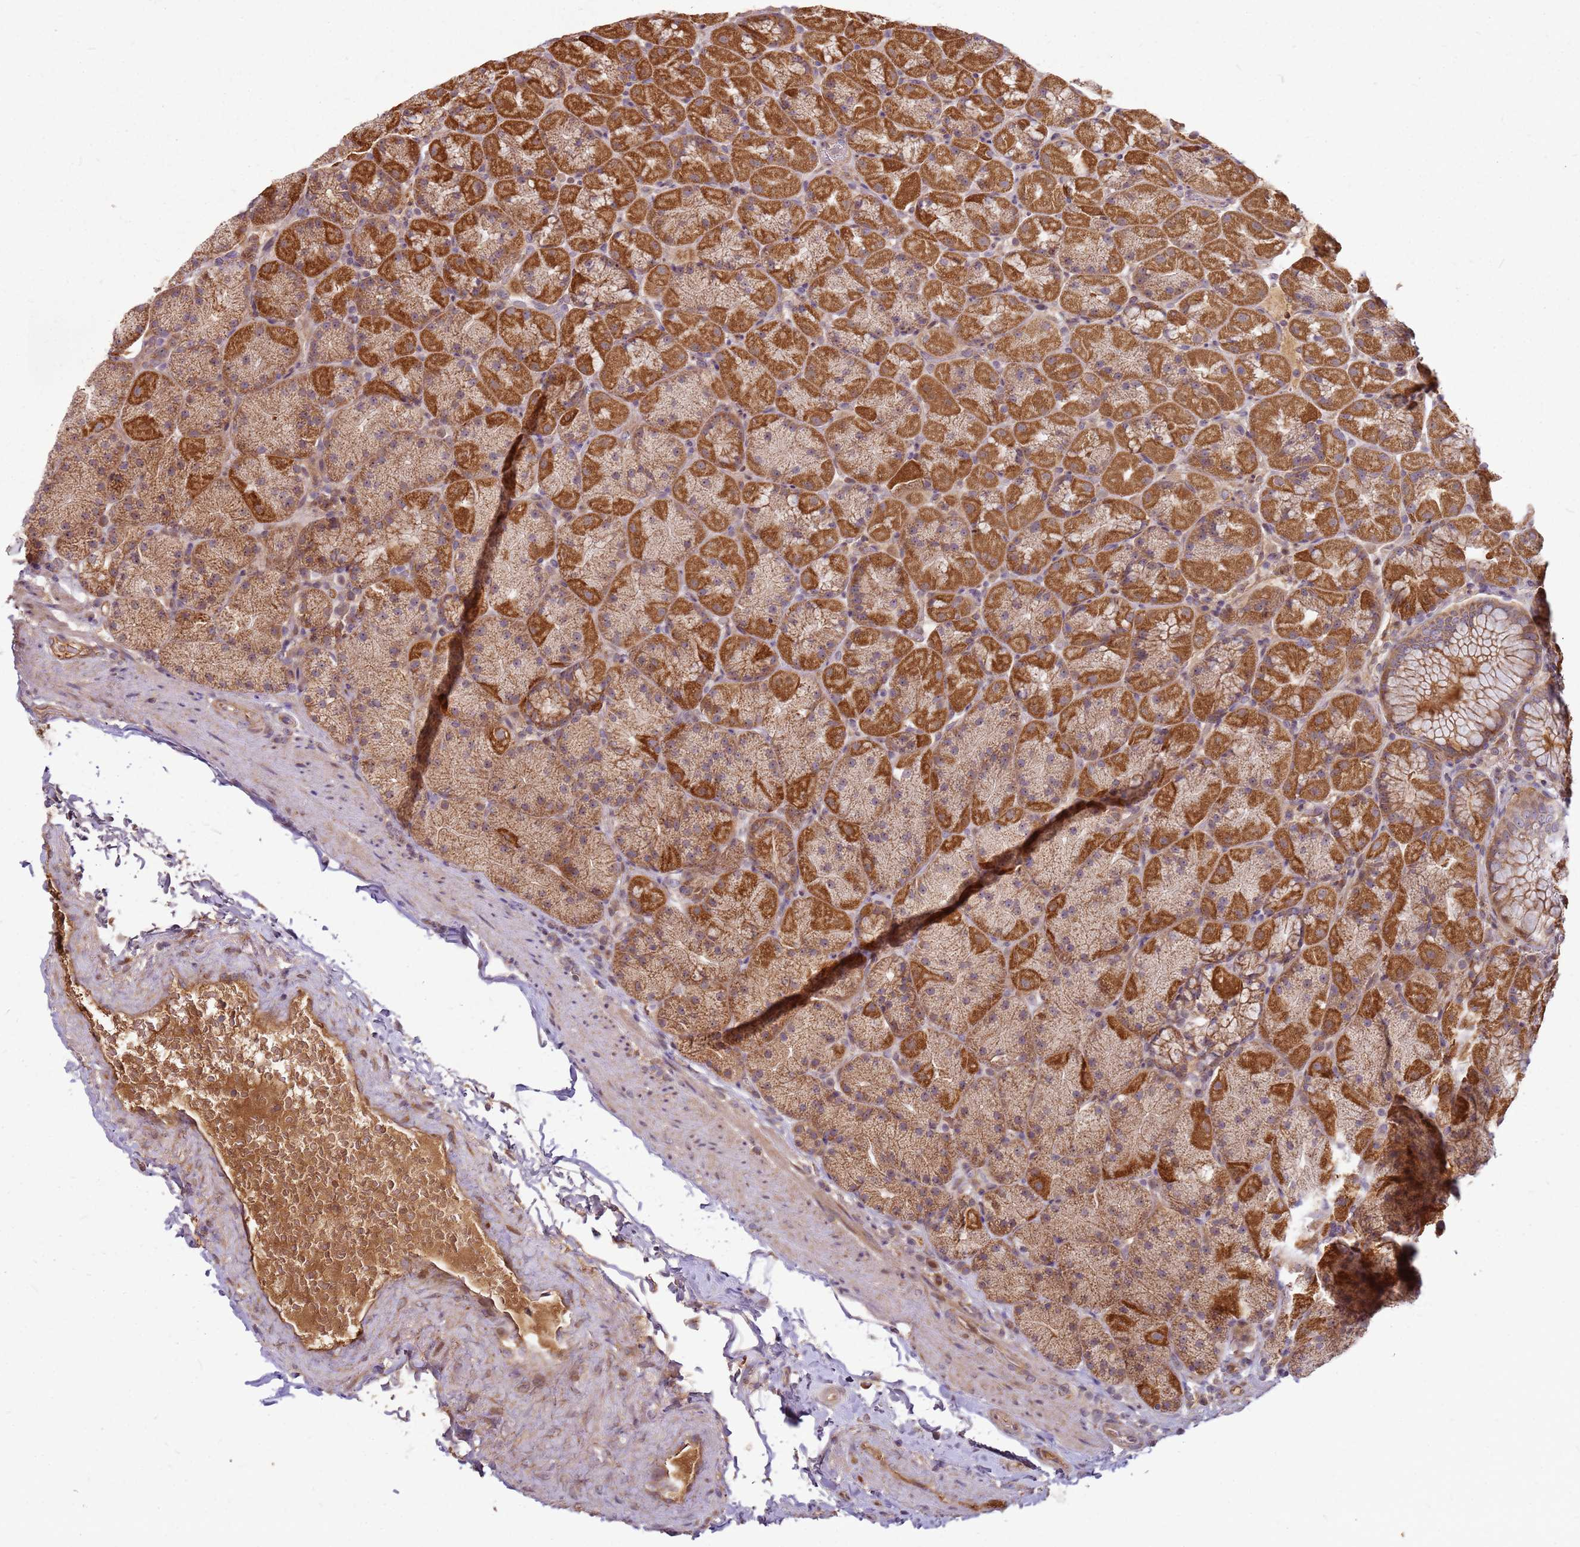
{"staining": {"intensity": "strong", "quantity": "25%-75%", "location": "cytoplasmic/membranous"}, "tissue": "stomach", "cell_type": "Glandular cells", "image_type": "normal", "snomed": [{"axis": "morphology", "description": "Normal tissue, NOS"}, {"axis": "topography", "description": "Stomach, upper"}, {"axis": "topography", "description": "Stomach, lower"}], "caption": "This photomicrograph demonstrates immunohistochemistry staining of unremarkable stomach, with high strong cytoplasmic/membranous positivity in about 25%-75% of glandular cells.", "gene": "CCDC159", "patient": {"sex": "male", "age": 67}}